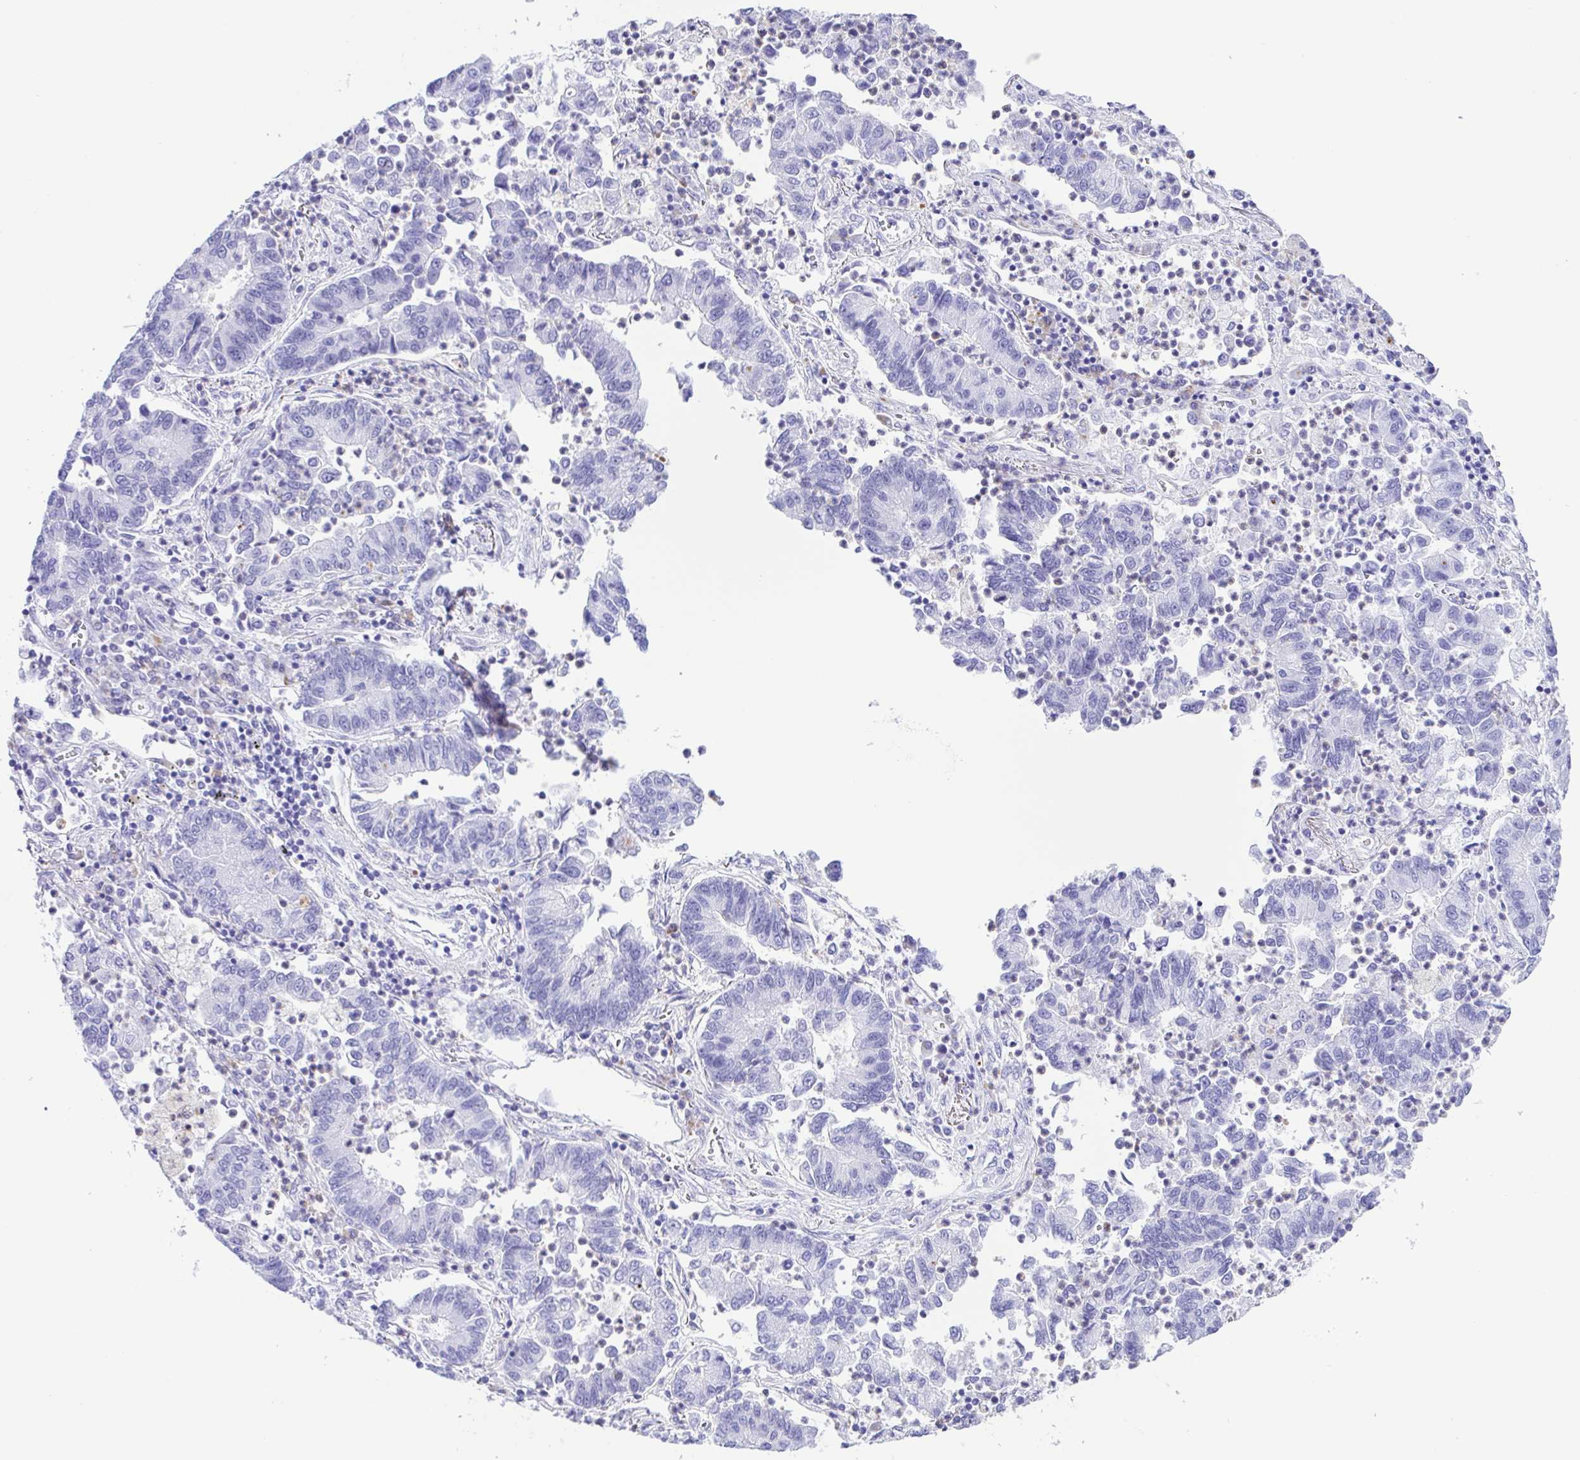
{"staining": {"intensity": "negative", "quantity": "none", "location": "none"}, "tissue": "lung cancer", "cell_type": "Tumor cells", "image_type": "cancer", "snomed": [{"axis": "morphology", "description": "Adenocarcinoma, NOS"}, {"axis": "topography", "description": "Lung"}], "caption": "Immunohistochemical staining of adenocarcinoma (lung) exhibits no significant staining in tumor cells.", "gene": "GPR17", "patient": {"sex": "female", "age": 57}}